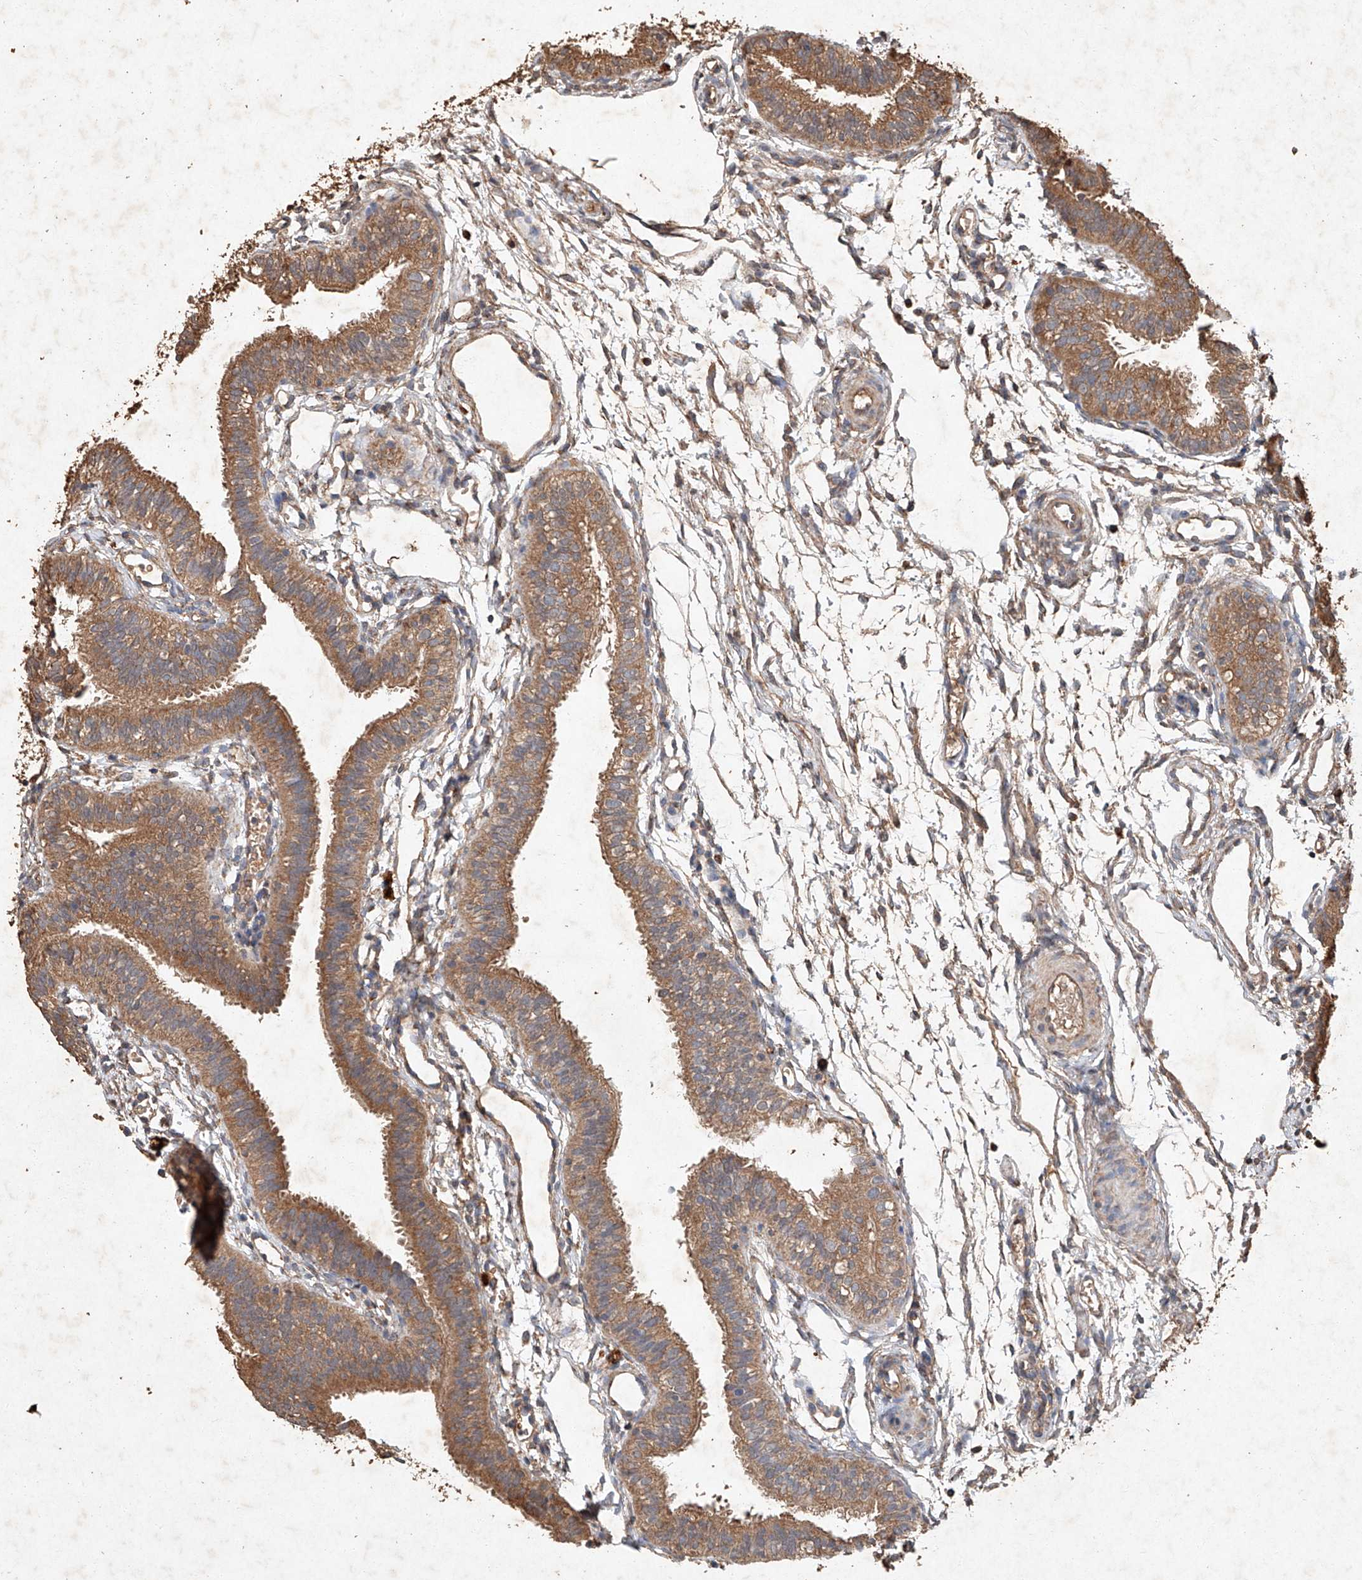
{"staining": {"intensity": "moderate", "quantity": ">75%", "location": "cytoplasmic/membranous"}, "tissue": "fallopian tube", "cell_type": "Glandular cells", "image_type": "normal", "snomed": [{"axis": "morphology", "description": "Normal tissue, NOS"}, {"axis": "topography", "description": "Fallopian tube"}], "caption": "Immunohistochemical staining of normal fallopian tube shows >75% levels of moderate cytoplasmic/membranous protein positivity in approximately >75% of glandular cells.", "gene": "STK3", "patient": {"sex": "female", "age": 35}}